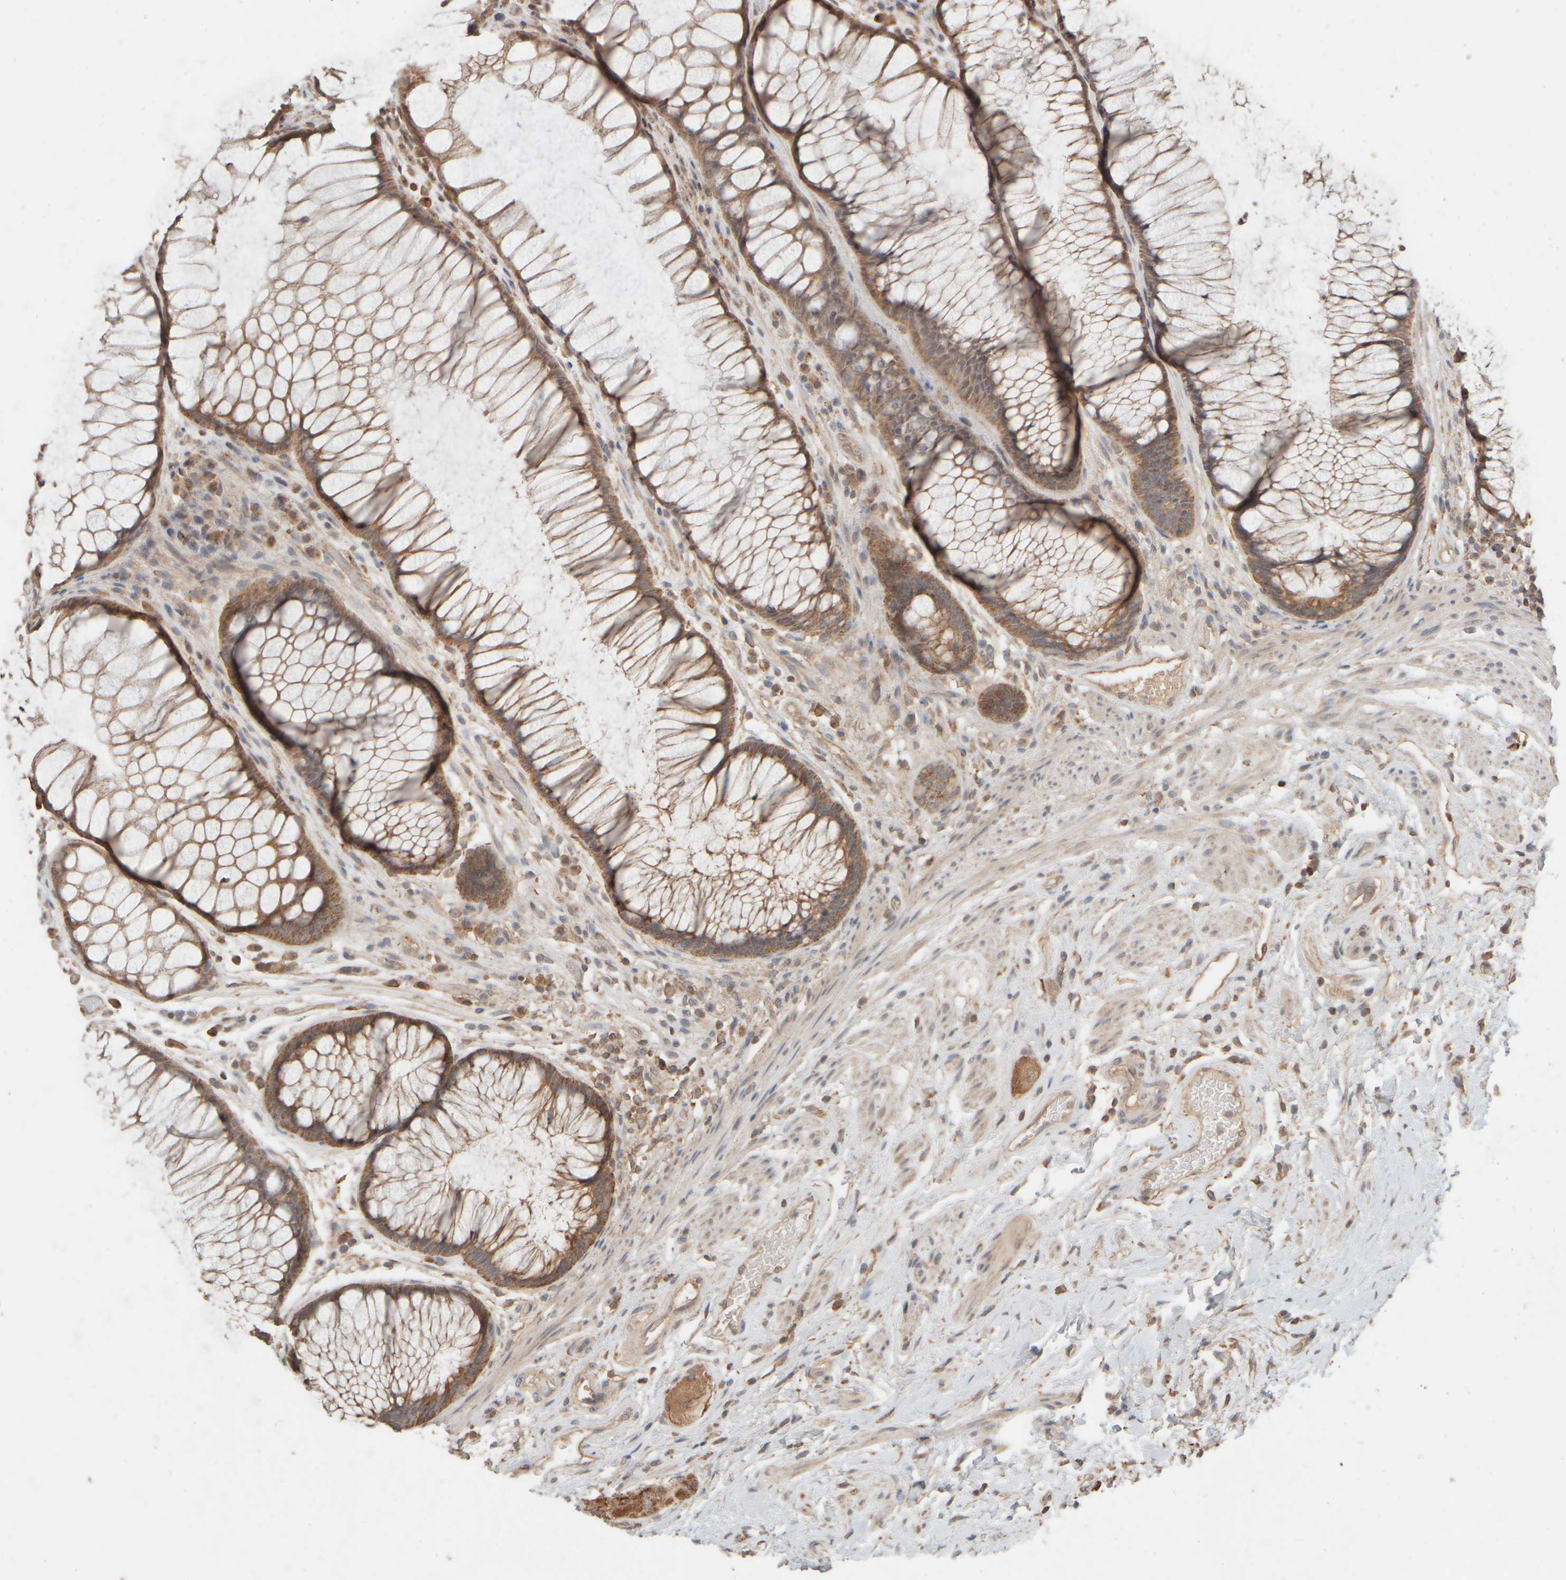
{"staining": {"intensity": "moderate", "quantity": ">75%", "location": "cytoplasmic/membranous"}, "tissue": "colorectal cancer", "cell_type": "Tumor cells", "image_type": "cancer", "snomed": [{"axis": "morphology", "description": "Adenocarcinoma, NOS"}, {"axis": "topography", "description": "Rectum"}], "caption": "Immunohistochemistry micrograph of neoplastic tissue: colorectal adenocarcinoma stained using immunohistochemistry (IHC) demonstrates medium levels of moderate protein expression localized specifically in the cytoplasmic/membranous of tumor cells, appearing as a cytoplasmic/membranous brown color.", "gene": "EIF2B3", "patient": {"sex": "male", "age": 51}}